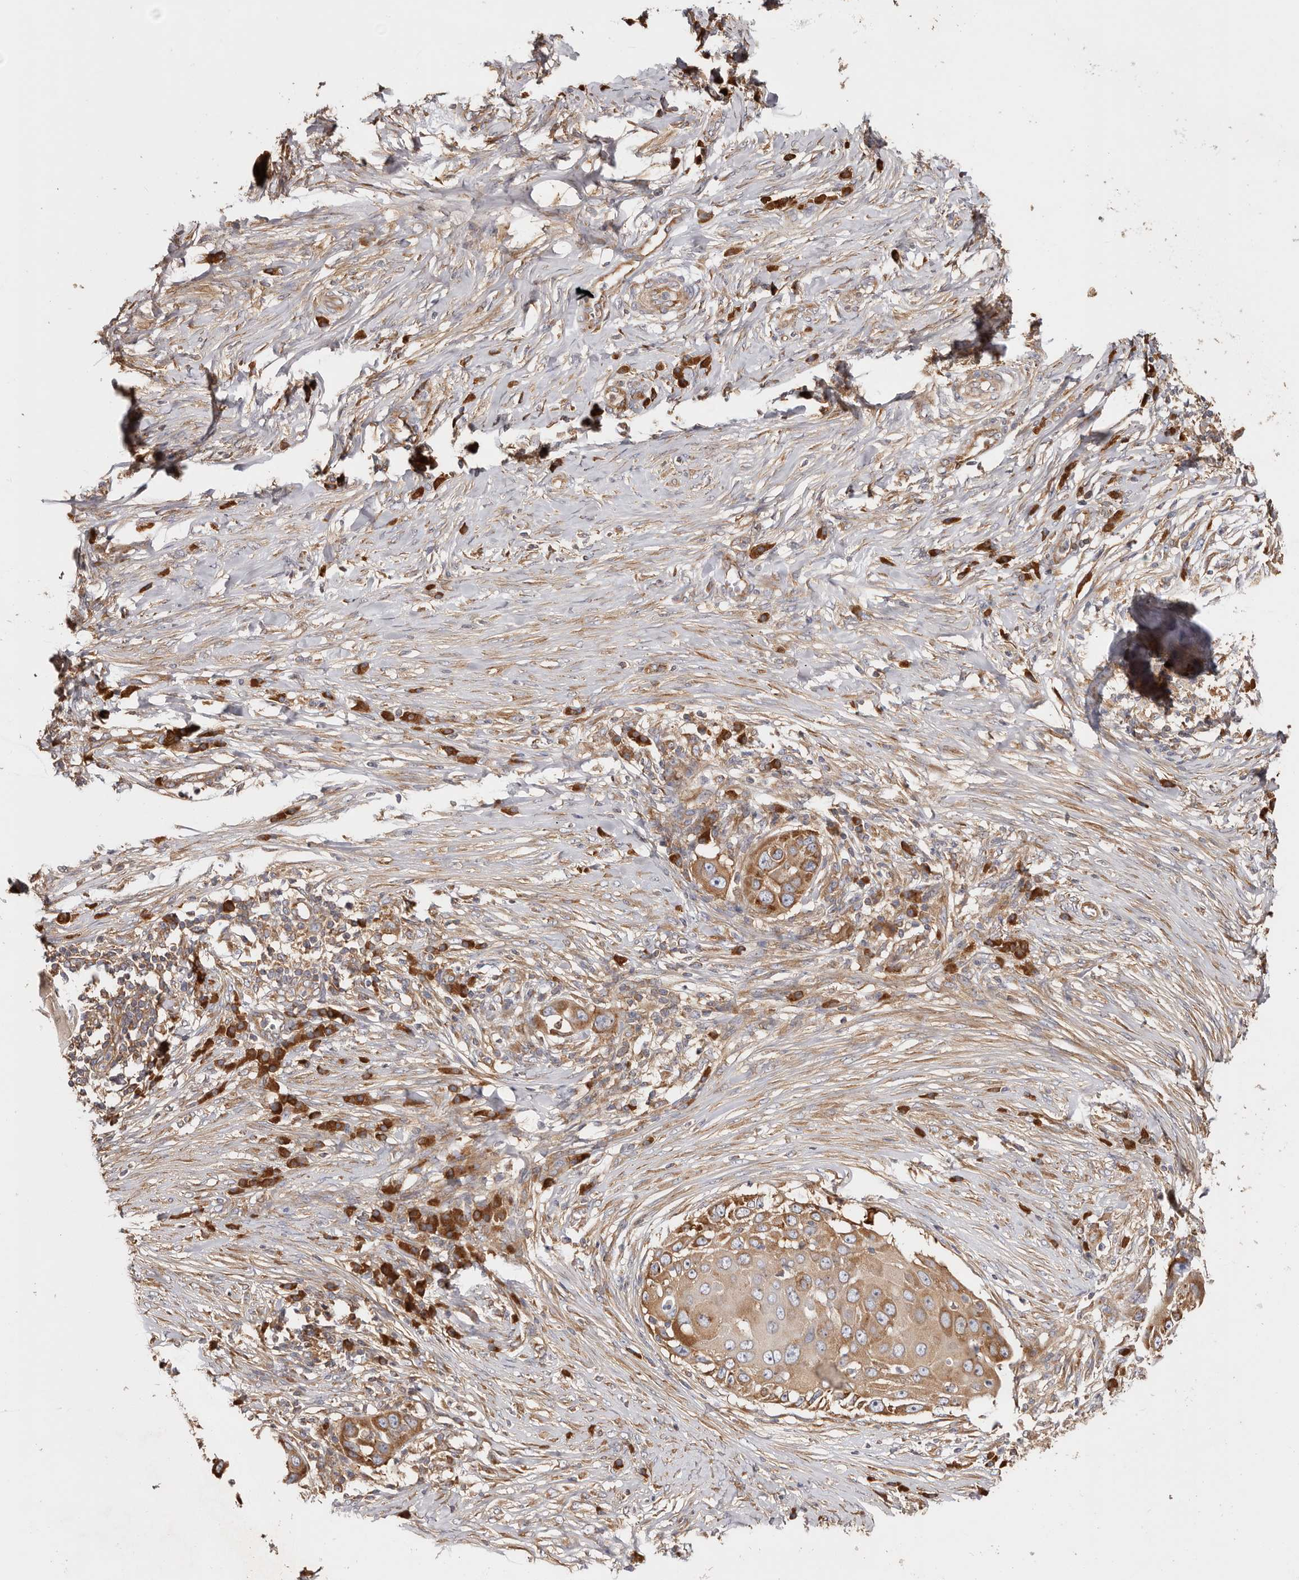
{"staining": {"intensity": "strong", "quantity": ">75%", "location": "cytoplasmic/membranous"}, "tissue": "skin cancer", "cell_type": "Tumor cells", "image_type": "cancer", "snomed": [{"axis": "morphology", "description": "Squamous cell carcinoma, NOS"}, {"axis": "topography", "description": "Skin"}], "caption": "A high amount of strong cytoplasmic/membranous staining is seen in about >75% of tumor cells in squamous cell carcinoma (skin) tissue.", "gene": "EPRS1", "patient": {"sex": "female", "age": 44}}